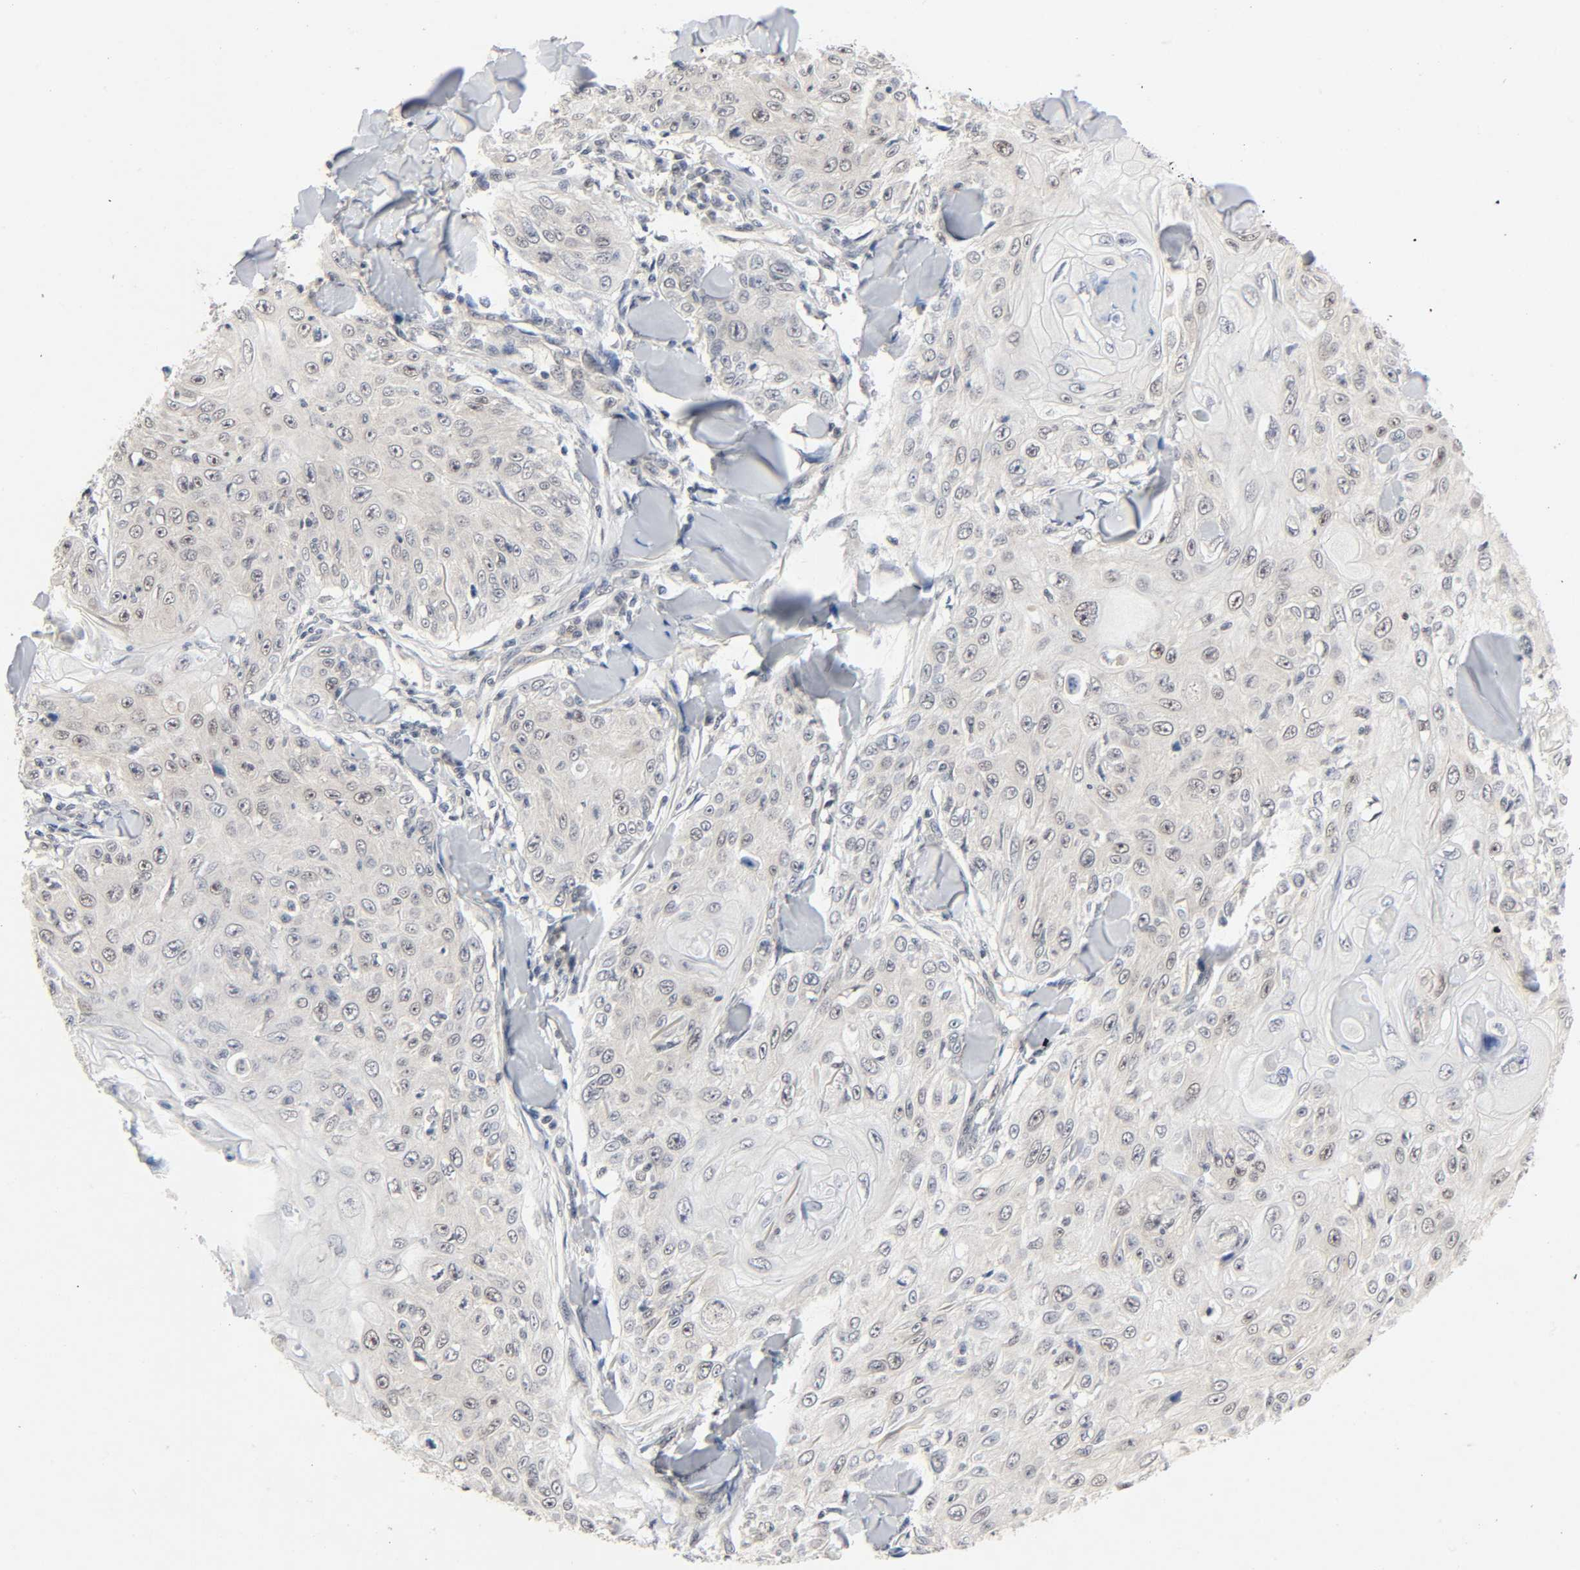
{"staining": {"intensity": "weak", "quantity": ">75%", "location": "cytoplasmic/membranous,nuclear"}, "tissue": "skin cancer", "cell_type": "Tumor cells", "image_type": "cancer", "snomed": [{"axis": "morphology", "description": "Squamous cell carcinoma, NOS"}, {"axis": "topography", "description": "Skin"}], "caption": "Immunohistochemical staining of human skin cancer (squamous cell carcinoma) reveals low levels of weak cytoplasmic/membranous and nuclear protein positivity in about >75% of tumor cells.", "gene": "MAPKAPK5", "patient": {"sex": "male", "age": 86}}